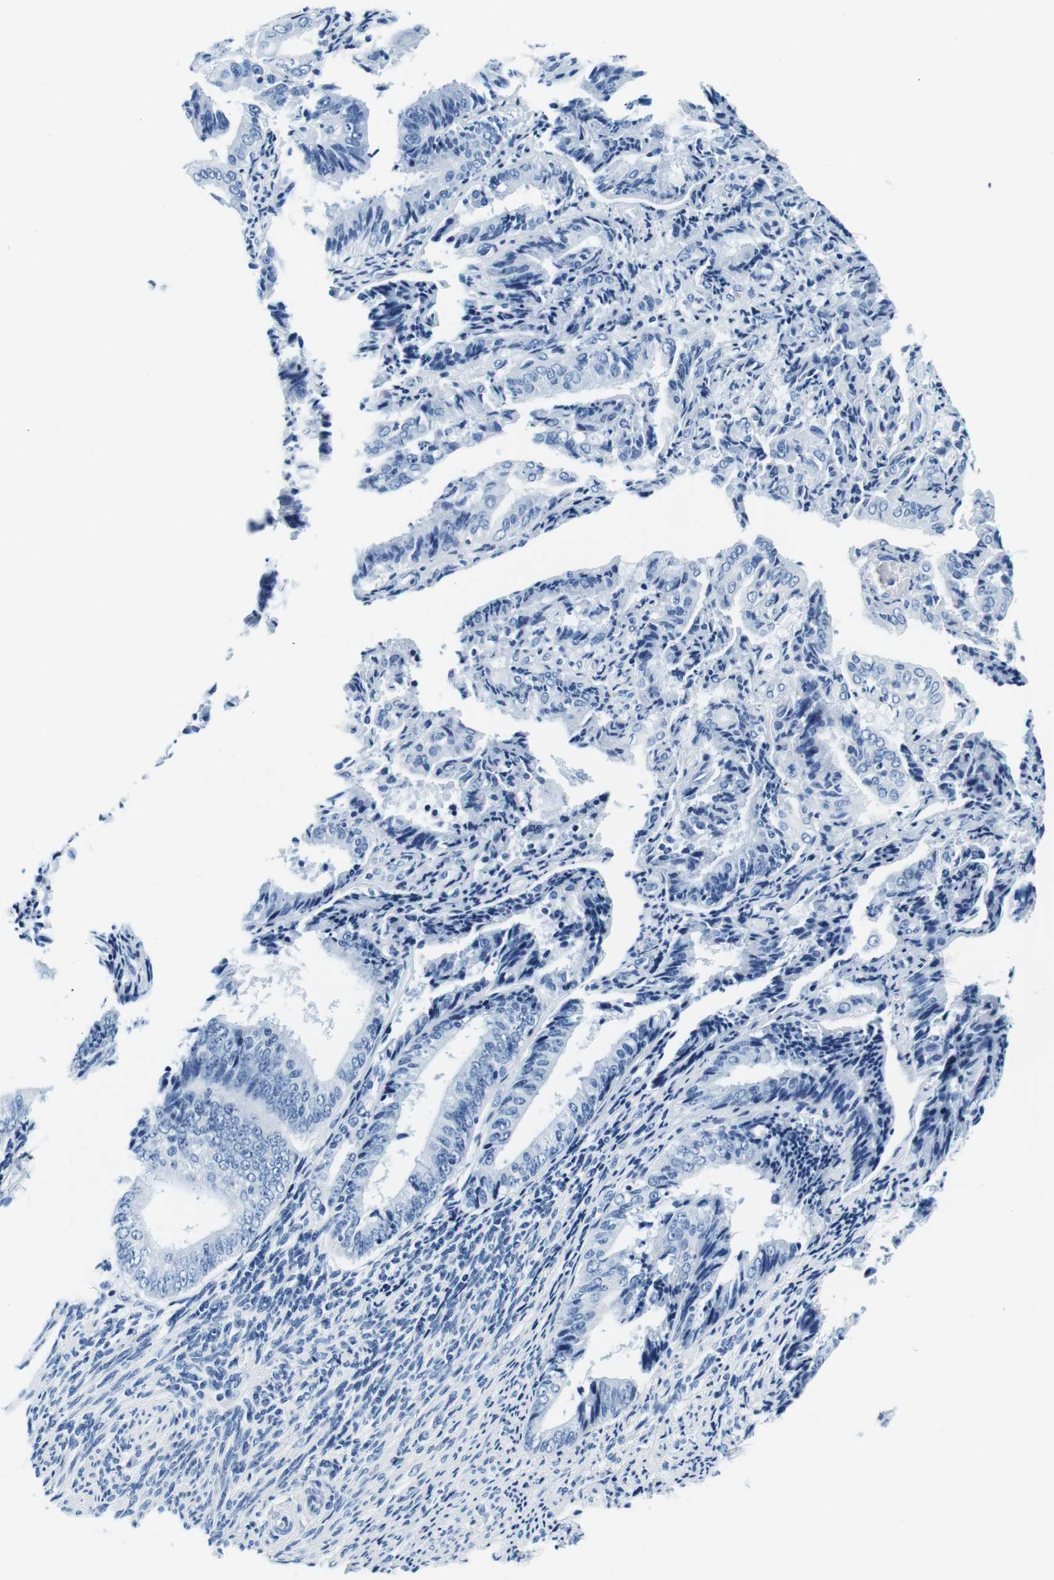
{"staining": {"intensity": "negative", "quantity": "none", "location": "none"}, "tissue": "endometrial cancer", "cell_type": "Tumor cells", "image_type": "cancer", "snomed": [{"axis": "morphology", "description": "Adenocarcinoma, NOS"}, {"axis": "topography", "description": "Endometrium"}], "caption": "The photomicrograph reveals no staining of tumor cells in endometrial cancer (adenocarcinoma).", "gene": "ELANE", "patient": {"sex": "female", "age": 63}}